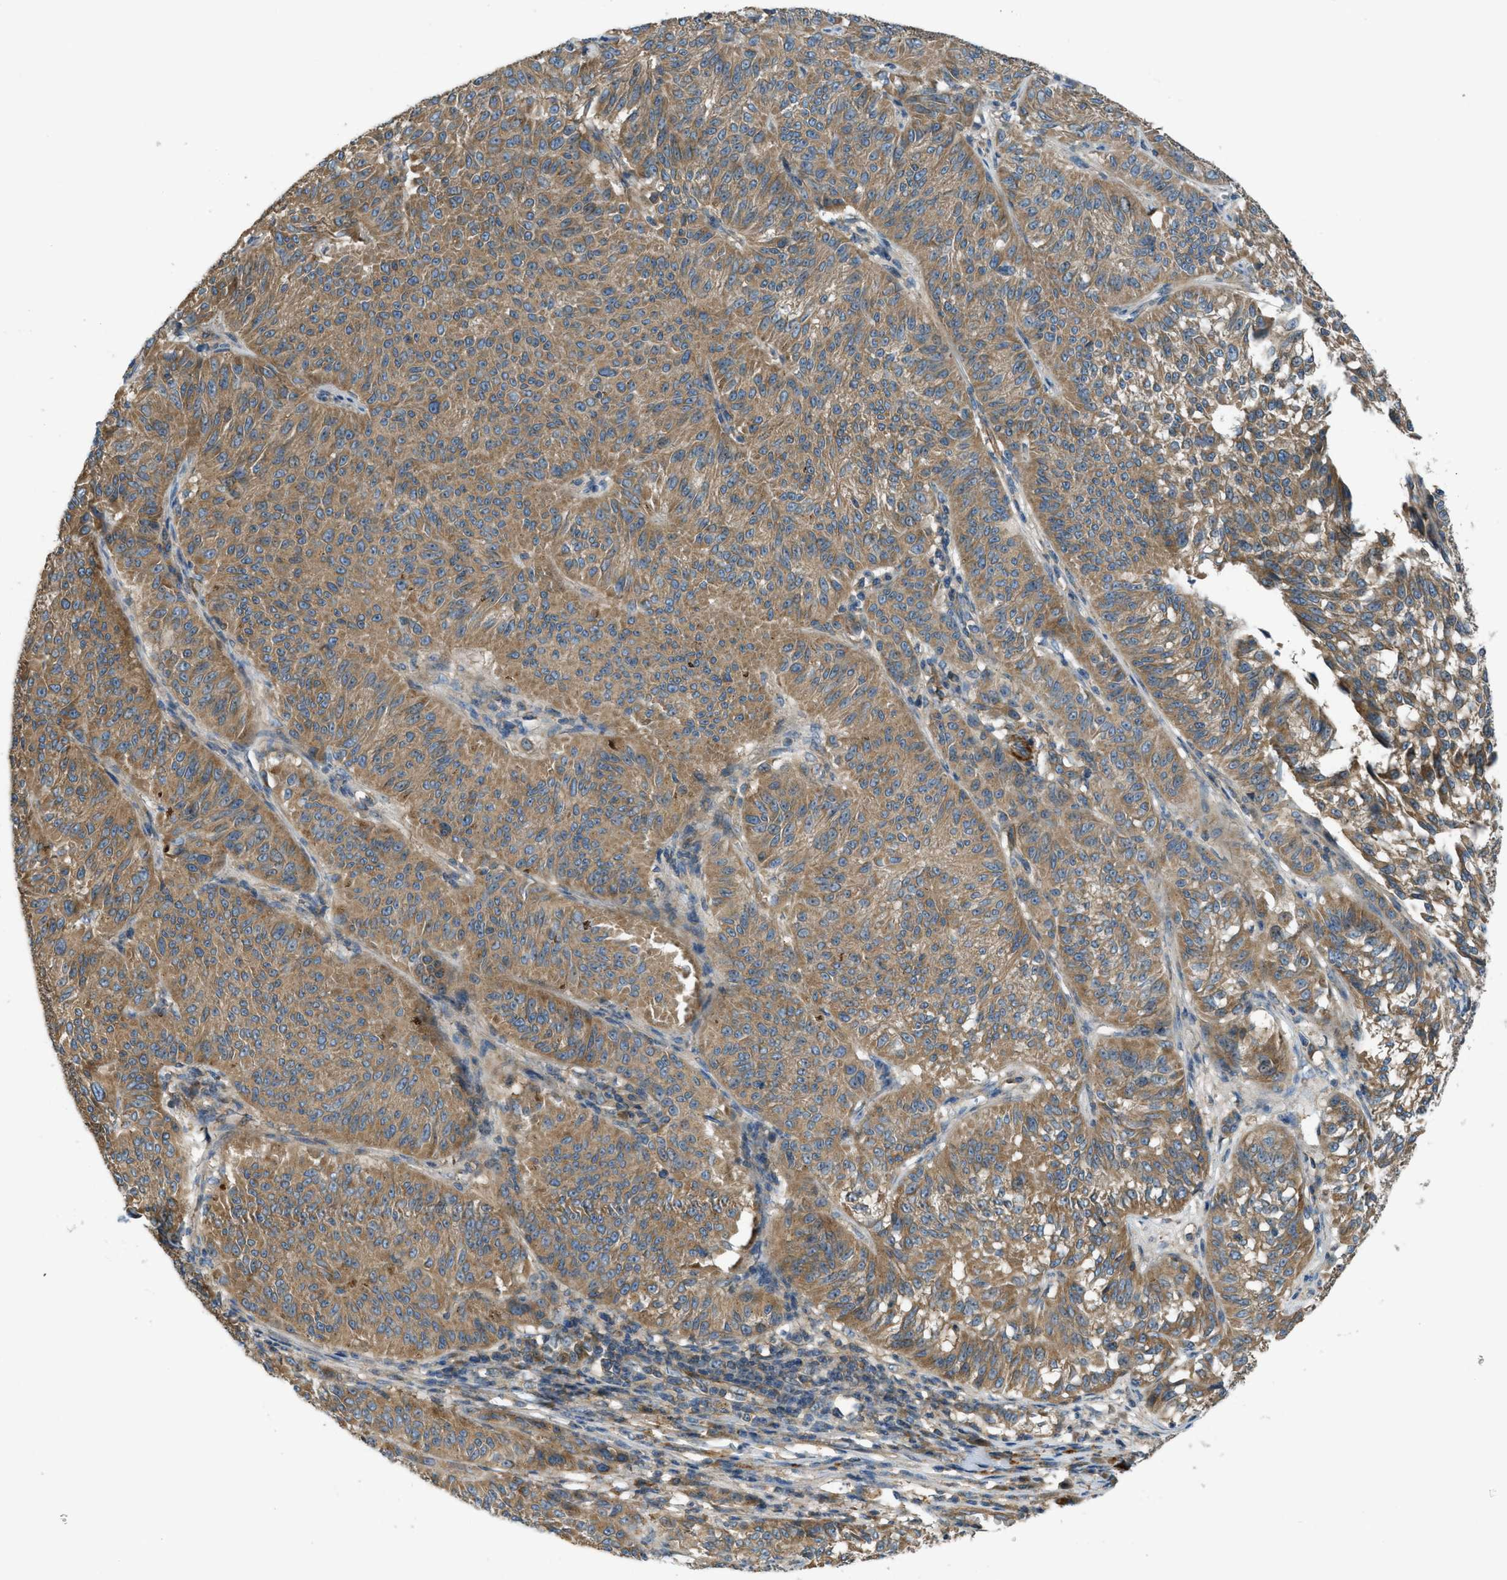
{"staining": {"intensity": "moderate", "quantity": ">75%", "location": "cytoplasmic/membranous"}, "tissue": "melanoma", "cell_type": "Tumor cells", "image_type": "cancer", "snomed": [{"axis": "morphology", "description": "Malignant melanoma, NOS"}, {"axis": "topography", "description": "Skin"}], "caption": "This micrograph displays IHC staining of human melanoma, with medium moderate cytoplasmic/membranous positivity in about >75% of tumor cells.", "gene": "VEZT", "patient": {"sex": "female", "age": 72}}